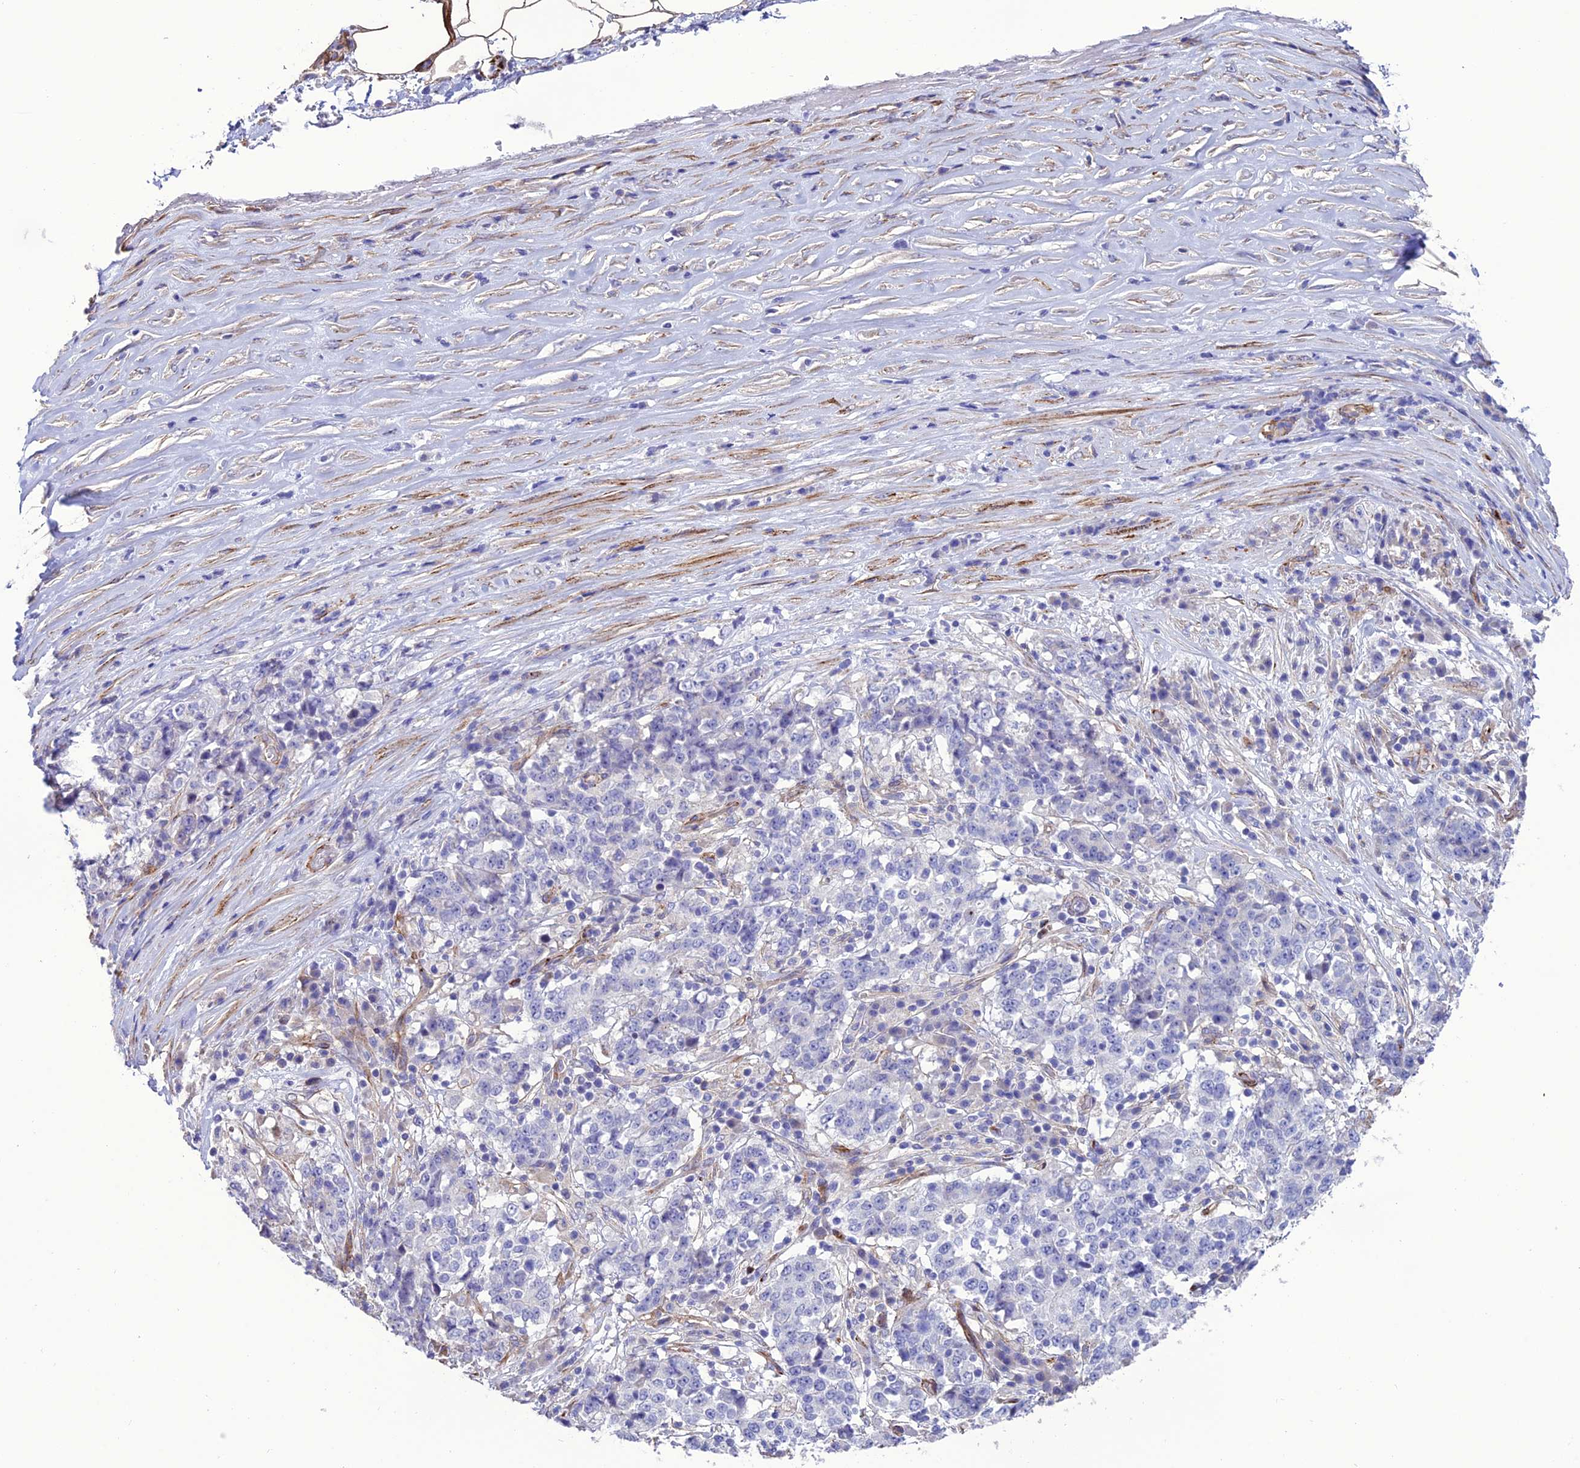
{"staining": {"intensity": "negative", "quantity": "none", "location": "none"}, "tissue": "stomach cancer", "cell_type": "Tumor cells", "image_type": "cancer", "snomed": [{"axis": "morphology", "description": "Adenocarcinoma, NOS"}, {"axis": "topography", "description": "Stomach"}], "caption": "This is a histopathology image of IHC staining of stomach adenocarcinoma, which shows no expression in tumor cells. (DAB (3,3'-diaminobenzidine) IHC with hematoxylin counter stain).", "gene": "REX1BD", "patient": {"sex": "male", "age": 59}}